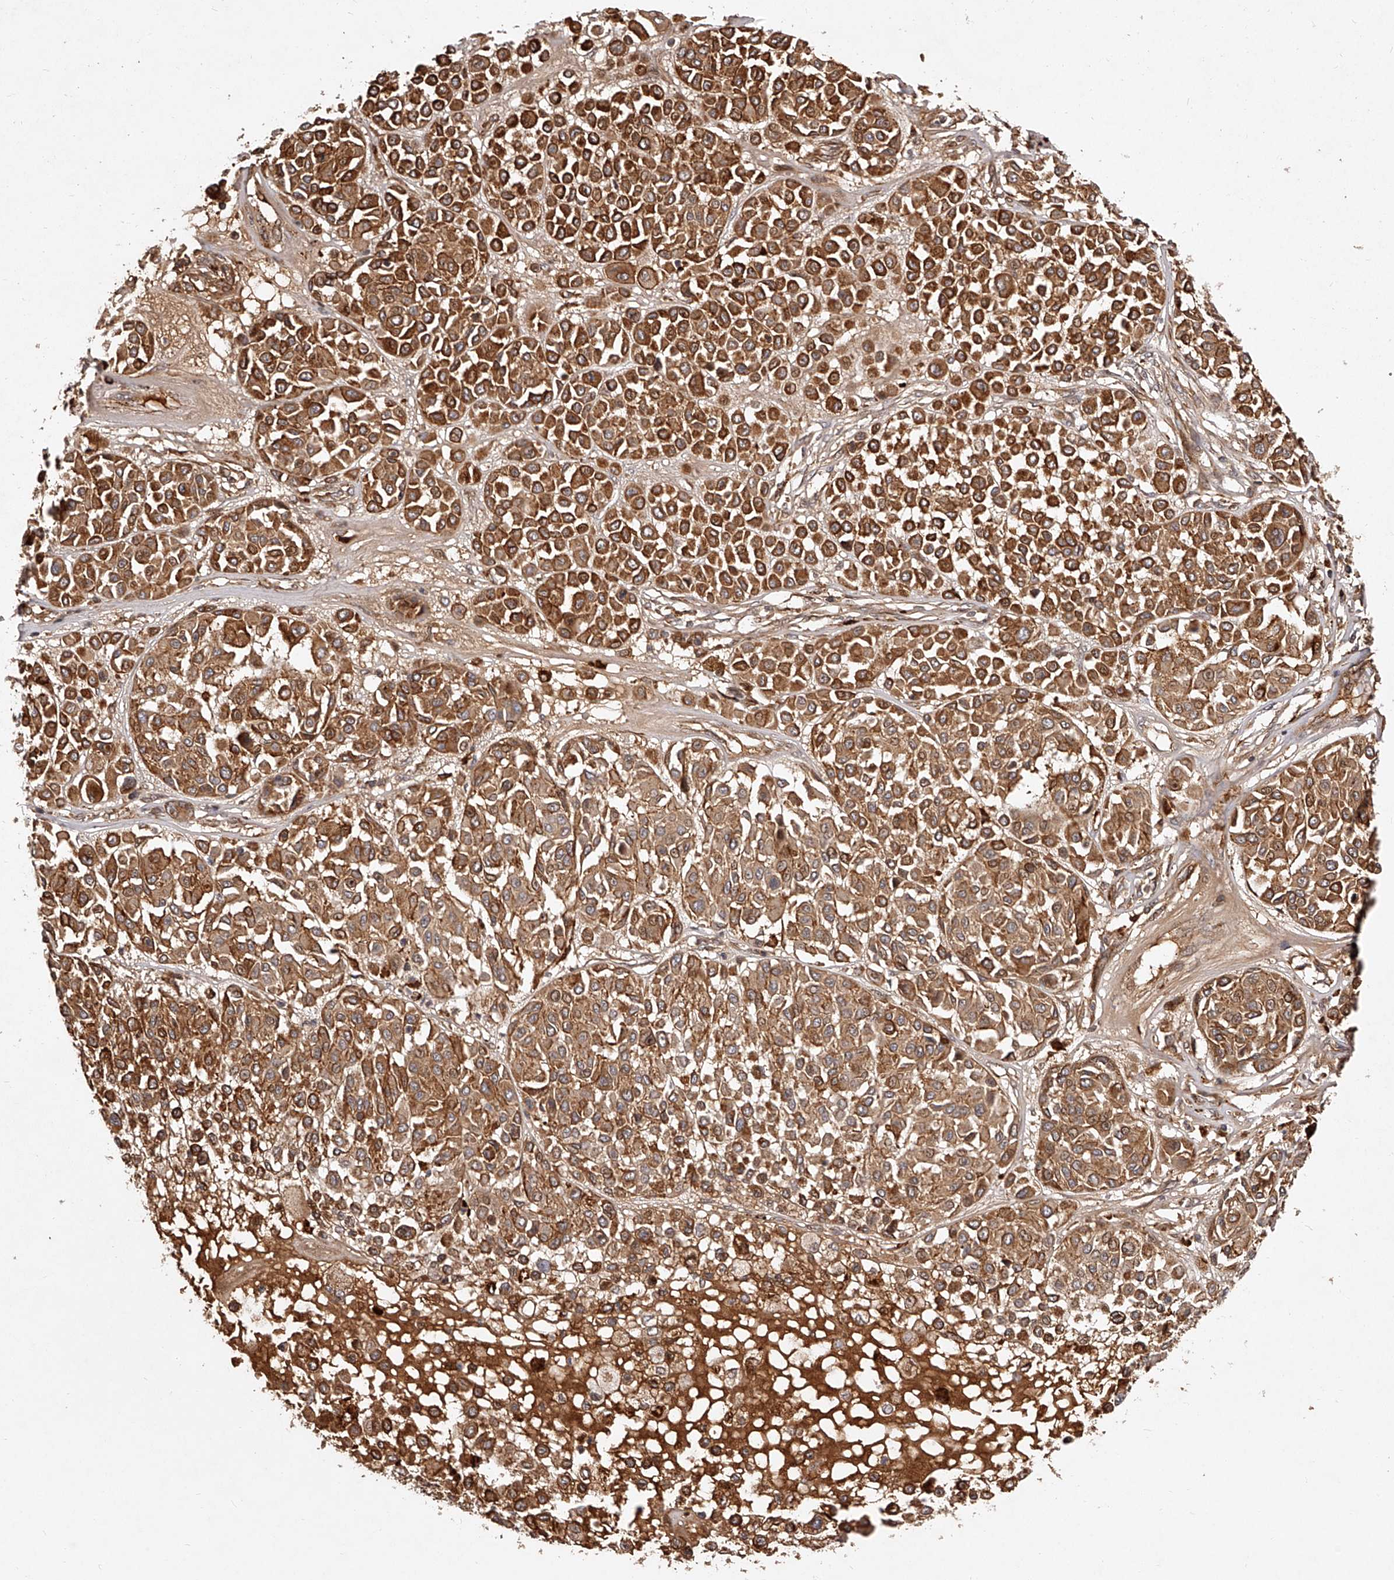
{"staining": {"intensity": "strong", "quantity": ">75%", "location": "cytoplasmic/membranous"}, "tissue": "melanoma", "cell_type": "Tumor cells", "image_type": "cancer", "snomed": [{"axis": "morphology", "description": "Malignant melanoma, Metastatic site"}, {"axis": "topography", "description": "Soft tissue"}], "caption": "The image demonstrates immunohistochemical staining of malignant melanoma (metastatic site). There is strong cytoplasmic/membranous positivity is identified in approximately >75% of tumor cells.", "gene": "CRYZL1", "patient": {"sex": "male", "age": 41}}